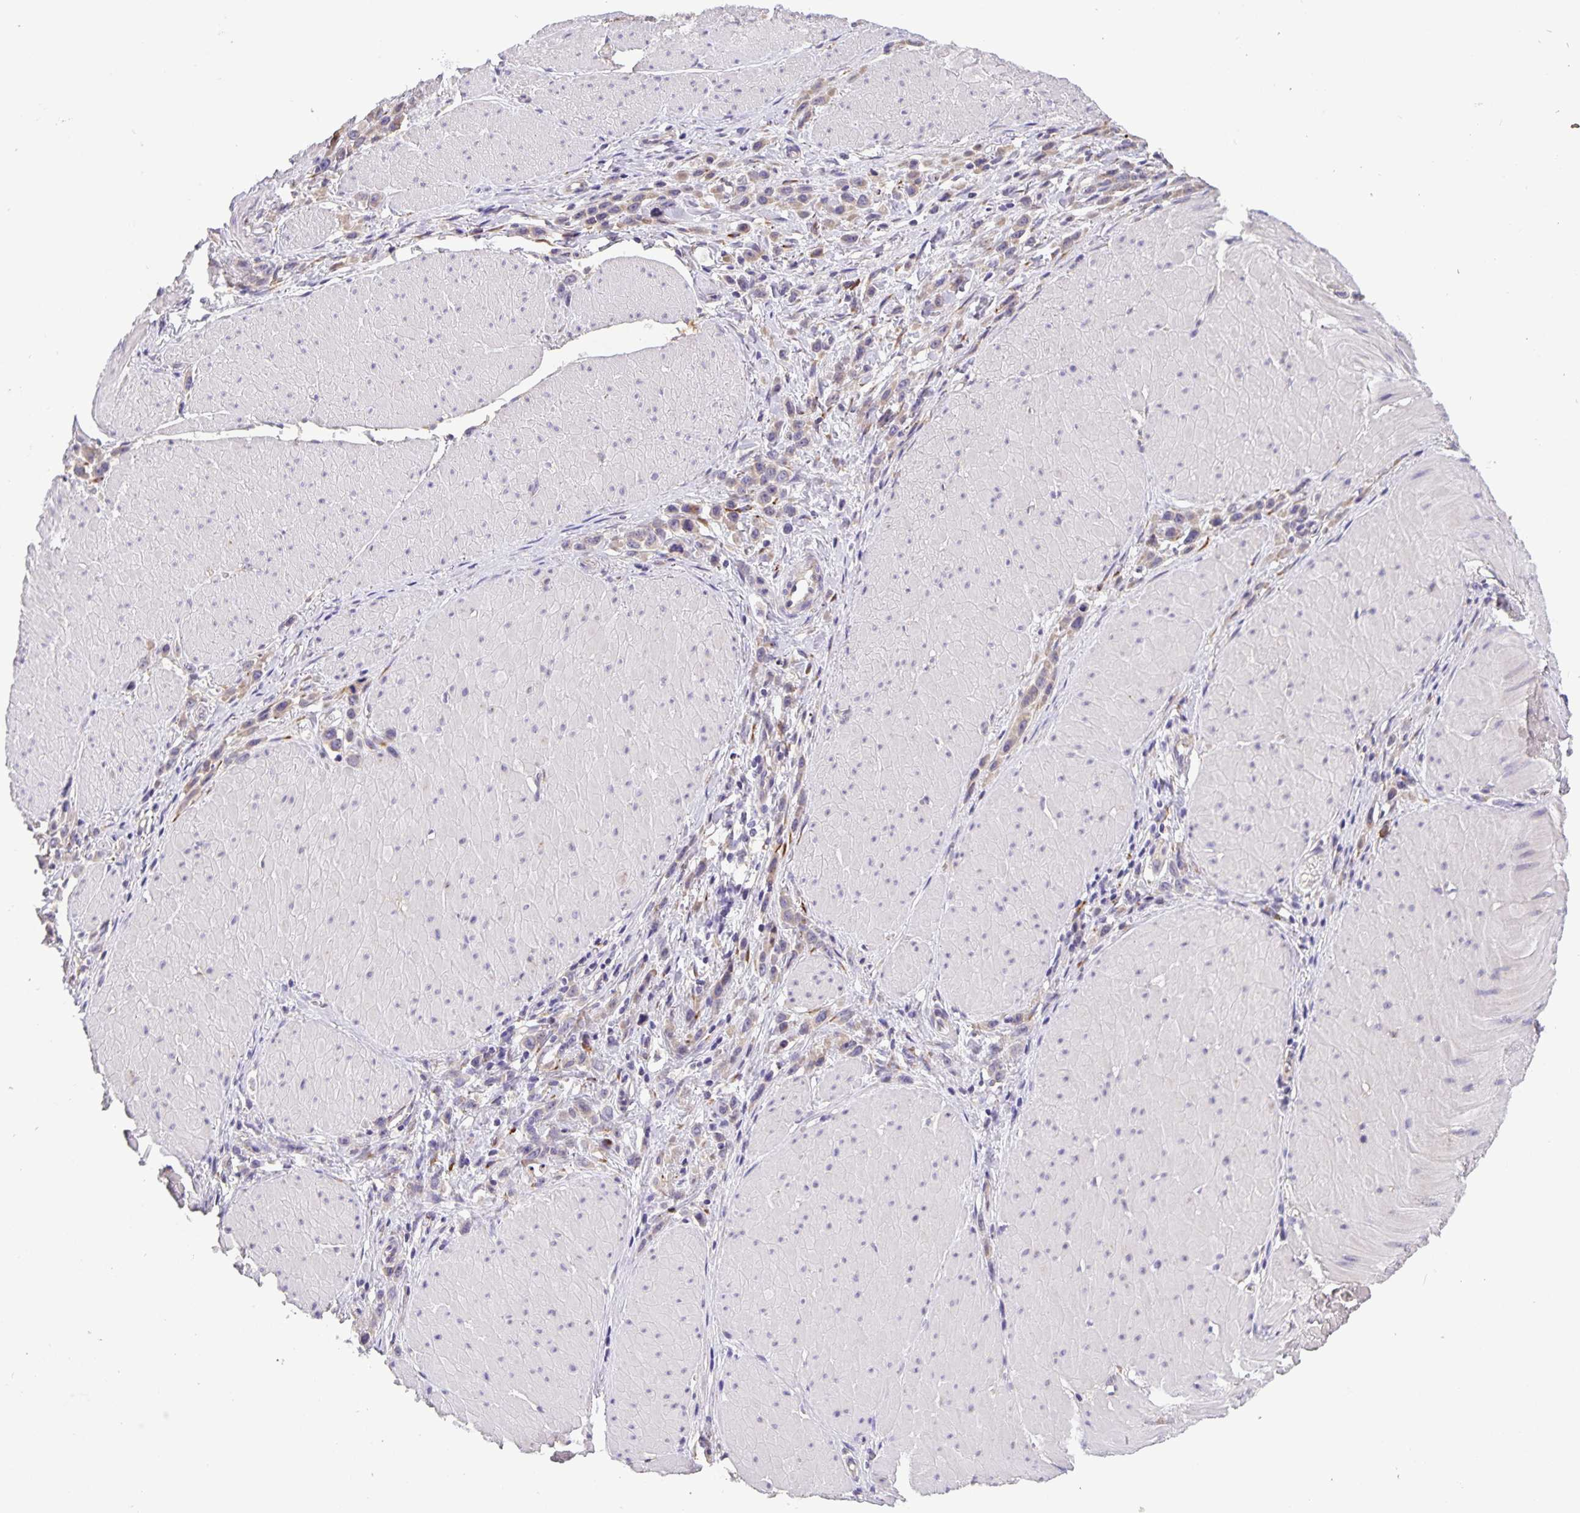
{"staining": {"intensity": "weak", "quantity": "25%-75%", "location": "cytoplasmic/membranous"}, "tissue": "stomach cancer", "cell_type": "Tumor cells", "image_type": "cancer", "snomed": [{"axis": "morphology", "description": "Adenocarcinoma, NOS"}, {"axis": "topography", "description": "Stomach"}], "caption": "Immunohistochemical staining of stomach cancer reveals low levels of weak cytoplasmic/membranous positivity in about 25%-75% of tumor cells.", "gene": "EML6", "patient": {"sex": "male", "age": 47}}